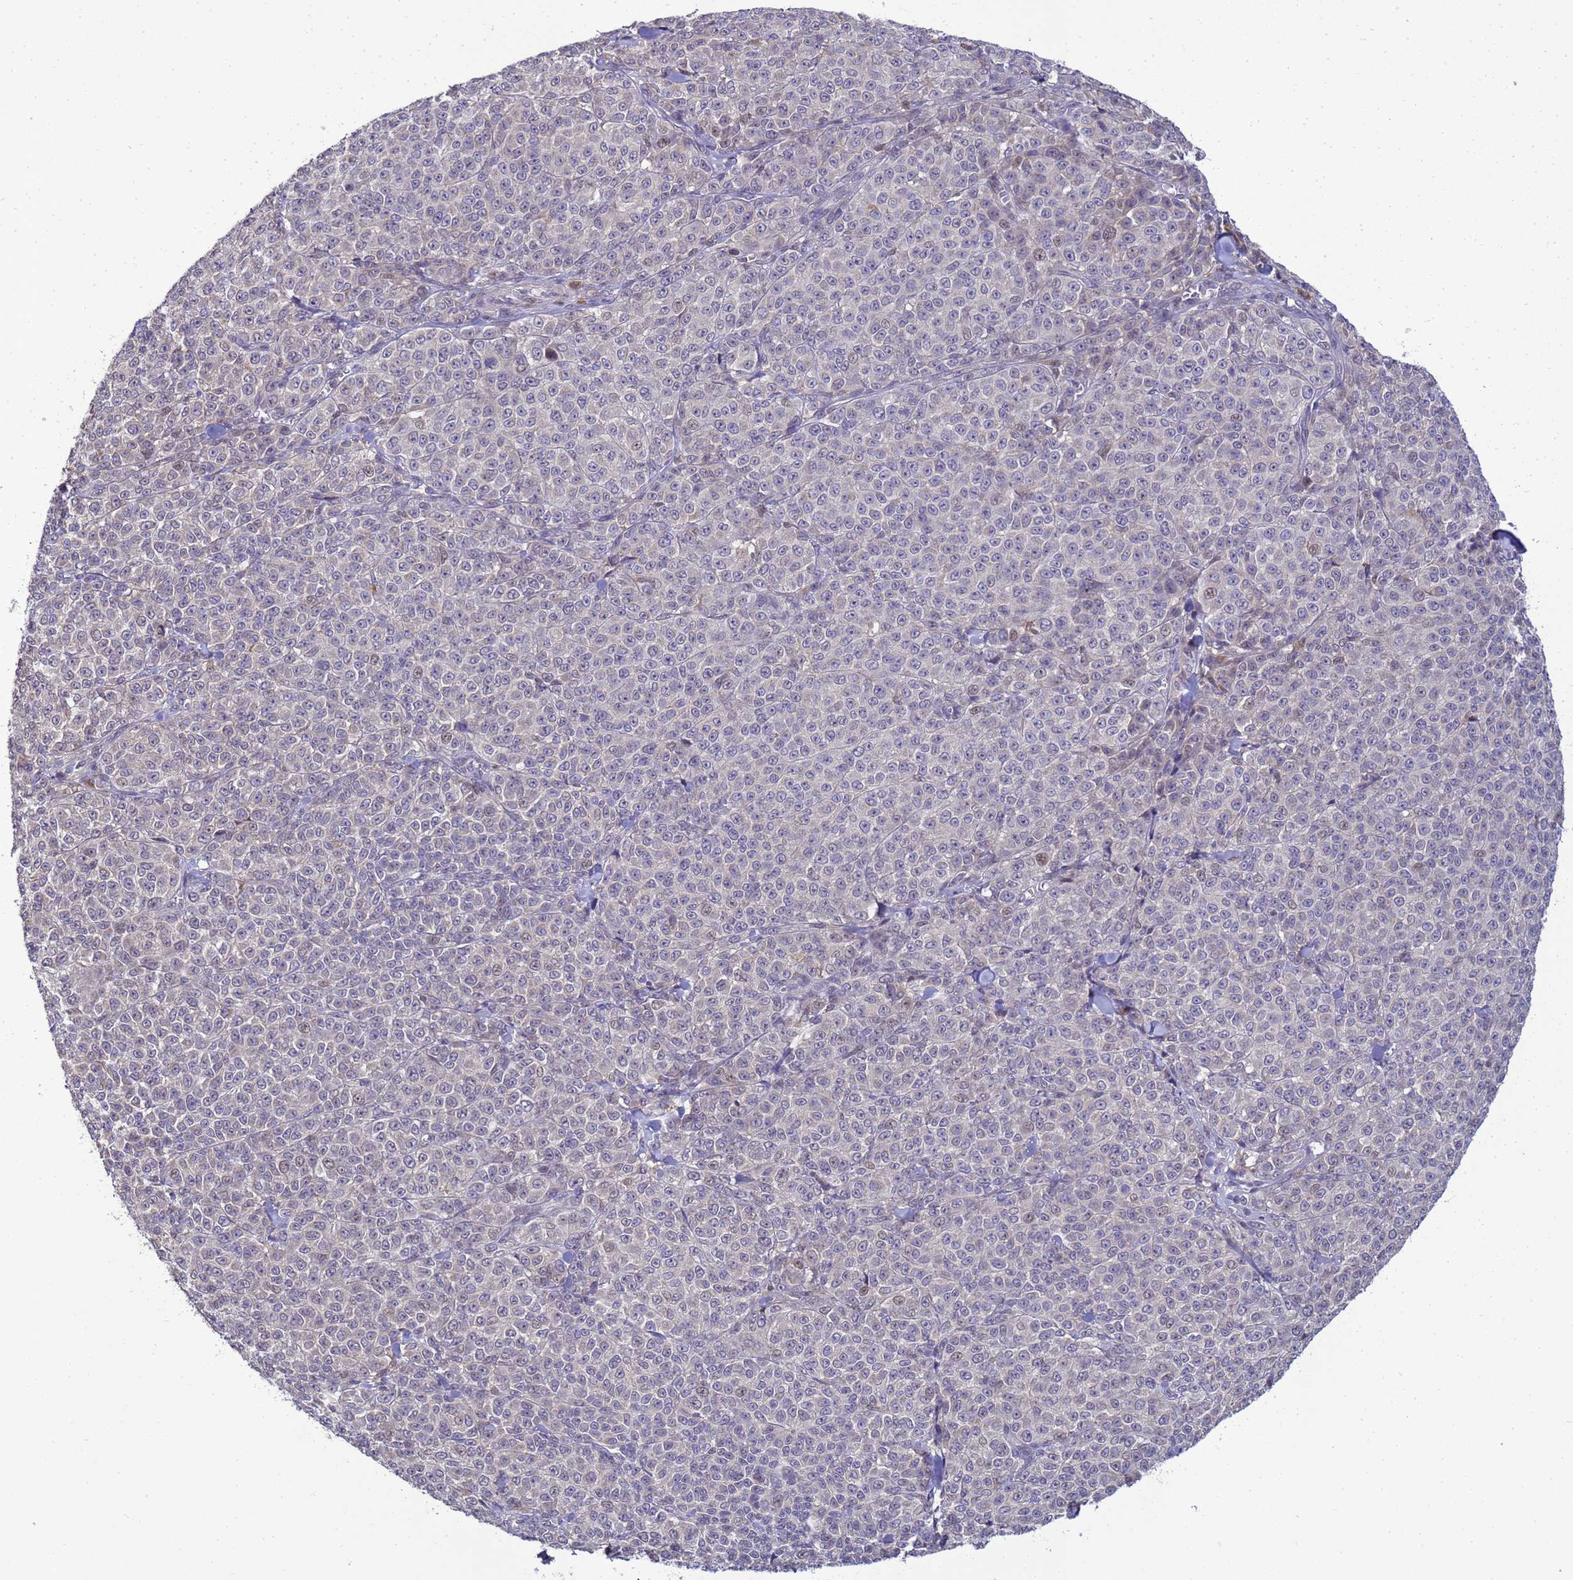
{"staining": {"intensity": "negative", "quantity": "none", "location": "none"}, "tissue": "melanoma", "cell_type": "Tumor cells", "image_type": "cancer", "snomed": [{"axis": "morphology", "description": "Normal tissue, NOS"}, {"axis": "morphology", "description": "Malignant melanoma, NOS"}, {"axis": "topography", "description": "Skin"}], "caption": "Immunohistochemistry (IHC) micrograph of neoplastic tissue: melanoma stained with DAB reveals no significant protein positivity in tumor cells. Brightfield microscopy of immunohistochemistry (IHC) stained with DAB (3,3'-diaminobenzidine) (brown) and hematoxylin (blue), captured at high magnification.", "gene": "TMEM74B", "patient": {"sex": "female", "age": 34}}